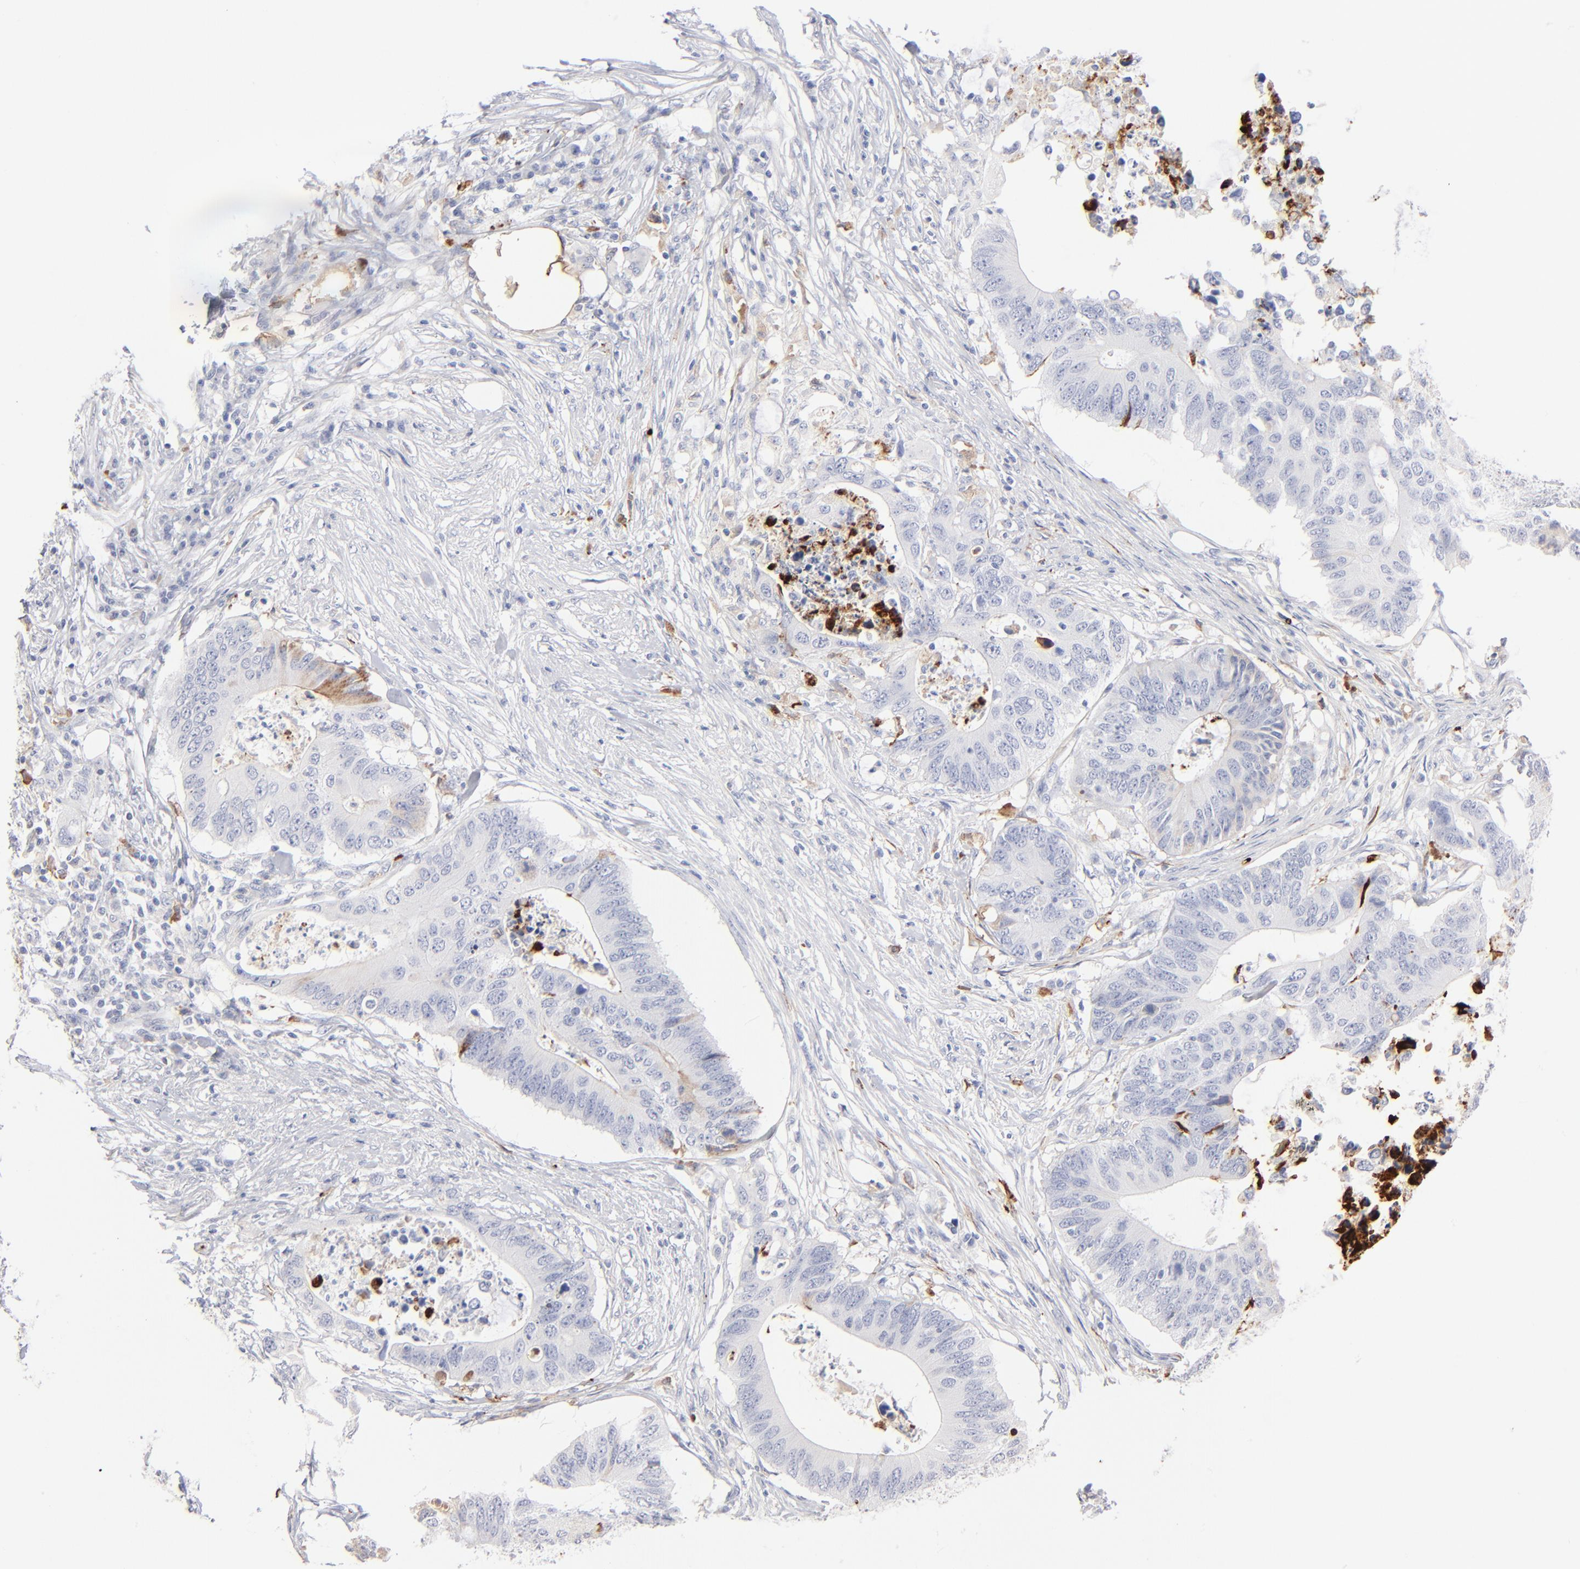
{"staining": {"intensity": "negative", "quantity": "none", "location": "none"}, "tissue": "colorectal cancer", "cell_type": "Tumor cells", "image_type": "cancer", "snomed": [{"axis": "morphology", "description": "Adenocarcinoma, NOS"}, {"axis": "topography", "description": "Colon"}], "caption": "Colorectal cancer stained for a protein using IHC reveals no positivity tumor cells.", "gene": "APOH", "patient": {"sex": "male", "age": 71}}